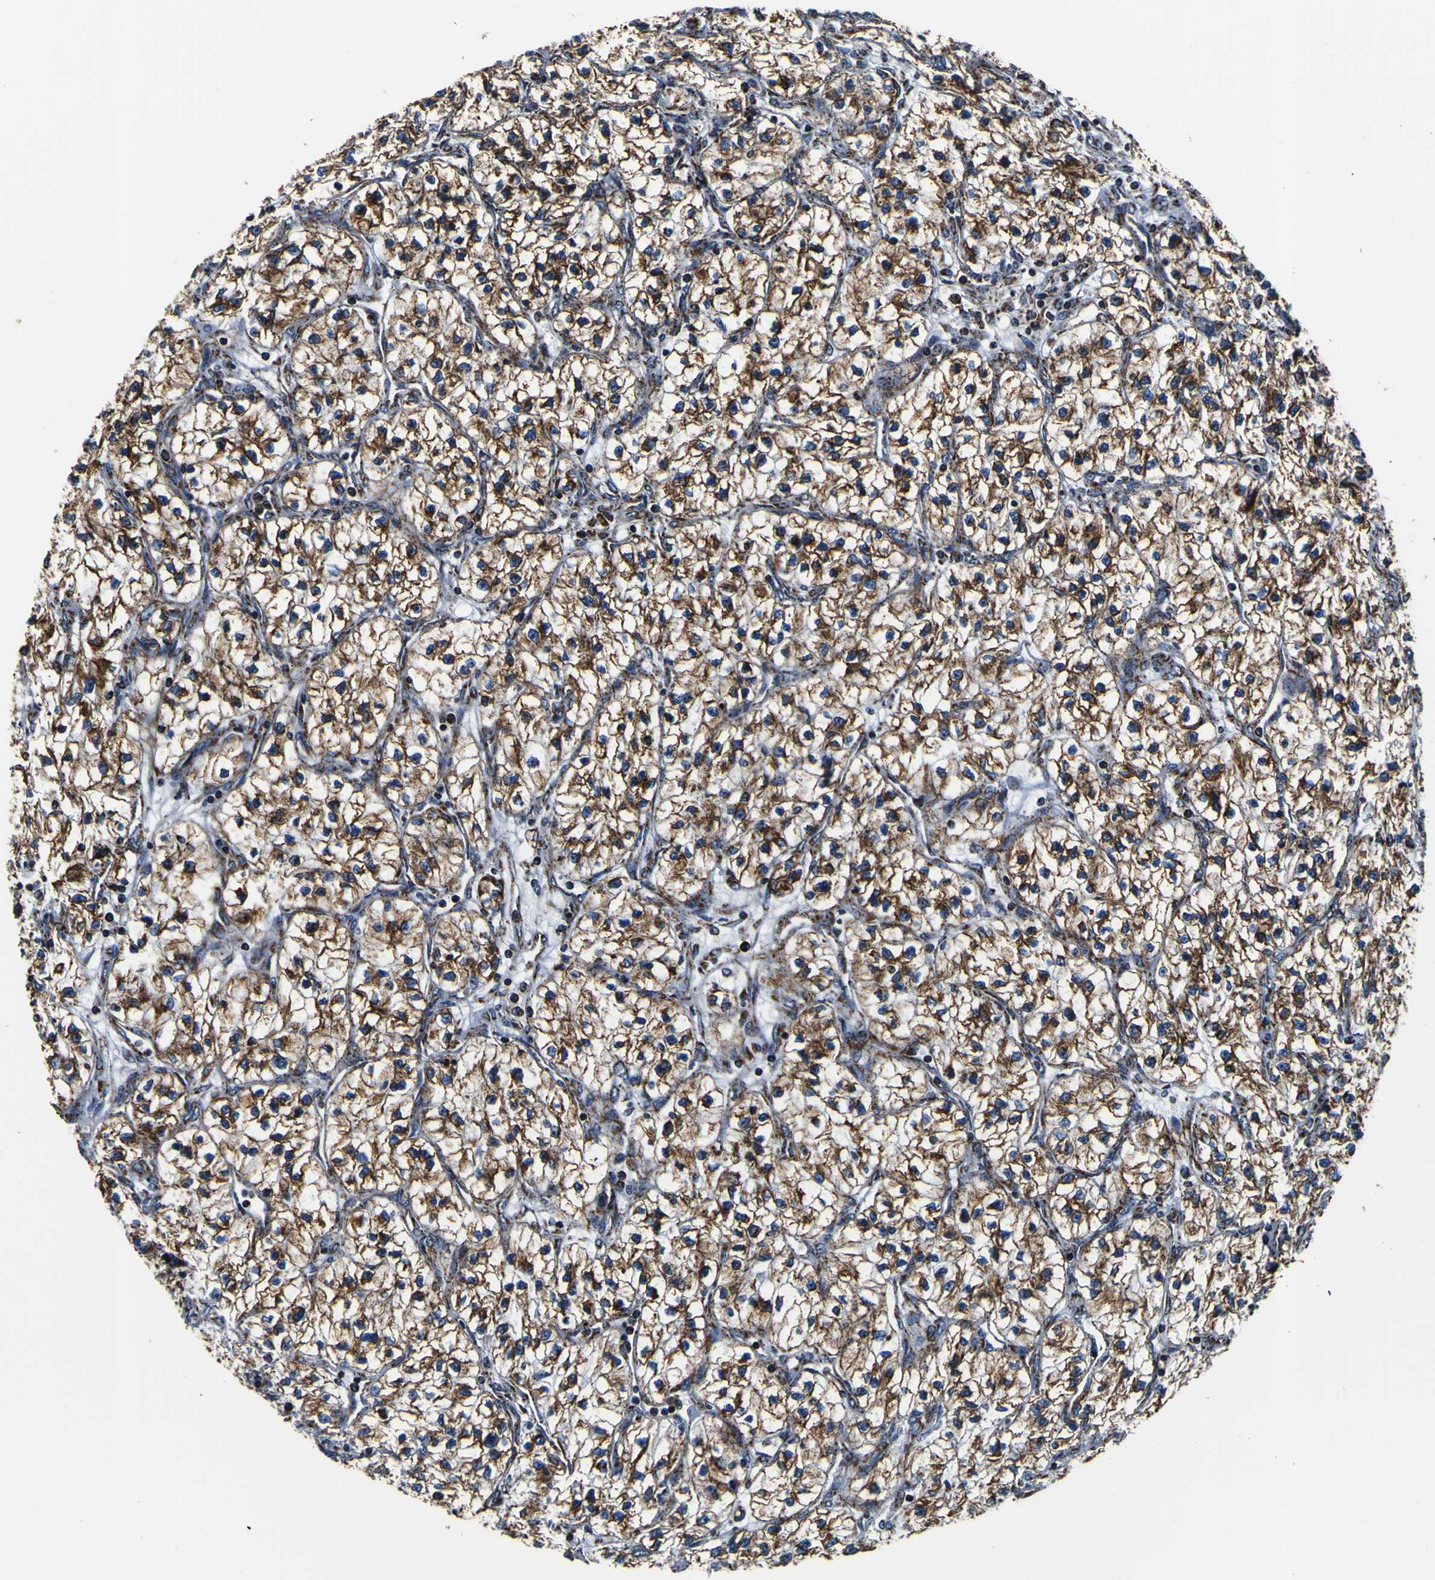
{"staining": {"intensity": "strong", "quantity": ">75%", "location": "cytoplasmic/membranous"}, "tissue": "renal cancer", "cell_type": "Tumor cells", "image_type": "cancer", "snomed": [{"axis": "morphology", "description": "Adenocarcinoma, NOS"}, {"axis": "topography", "description": "Kidney"}], "caption": "Protein staining reveals strong cytoplasmic/membranous staining in about >75% of tumor cells in renal cancer (adenocarcinoma). Ihc stains the protein of interest in brown and the nuclei are stained blue.", "gene": "PTRH2", "patient": {"sex": "female", "age": 57}}